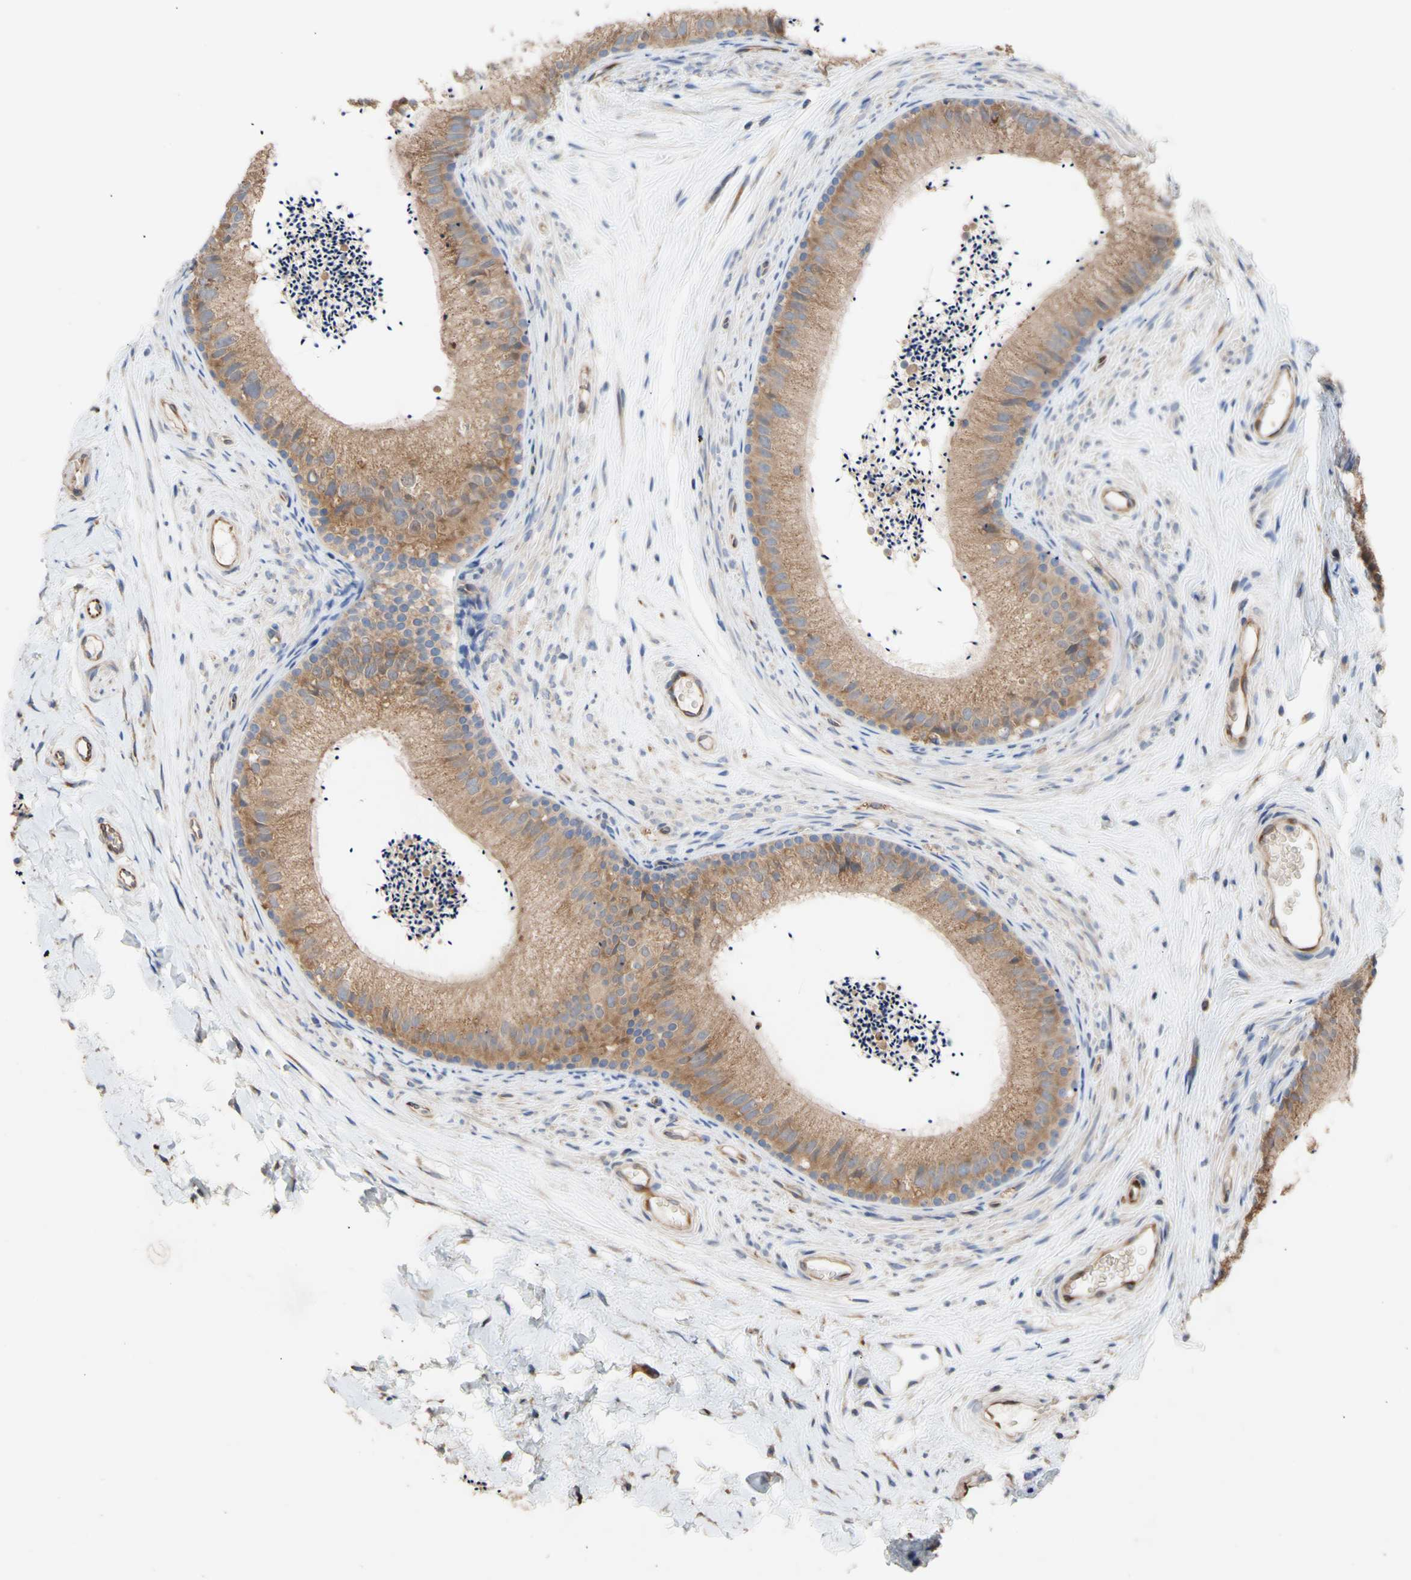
{"staining": {"intensity": "moderate", "quantity": ">75%", "location": "cytoplasmic/membranous"}, "tissue": "epididymis", "cell_type": "Glandular cells", "image_type": "normal", "snomed": [{"axis": "morphology", "description": "Normal tissue, NOS"}, {"axis": "topography", "description": "Epididymis"}], "caption": "Brown immunohistochemical staining in benign epididymis demonstrates moderate cytoplasmic/membranous expression in about >75% of glandular cells.", "gene": "EIF2S3", "patient": {"sex": "male", "age": 56}}